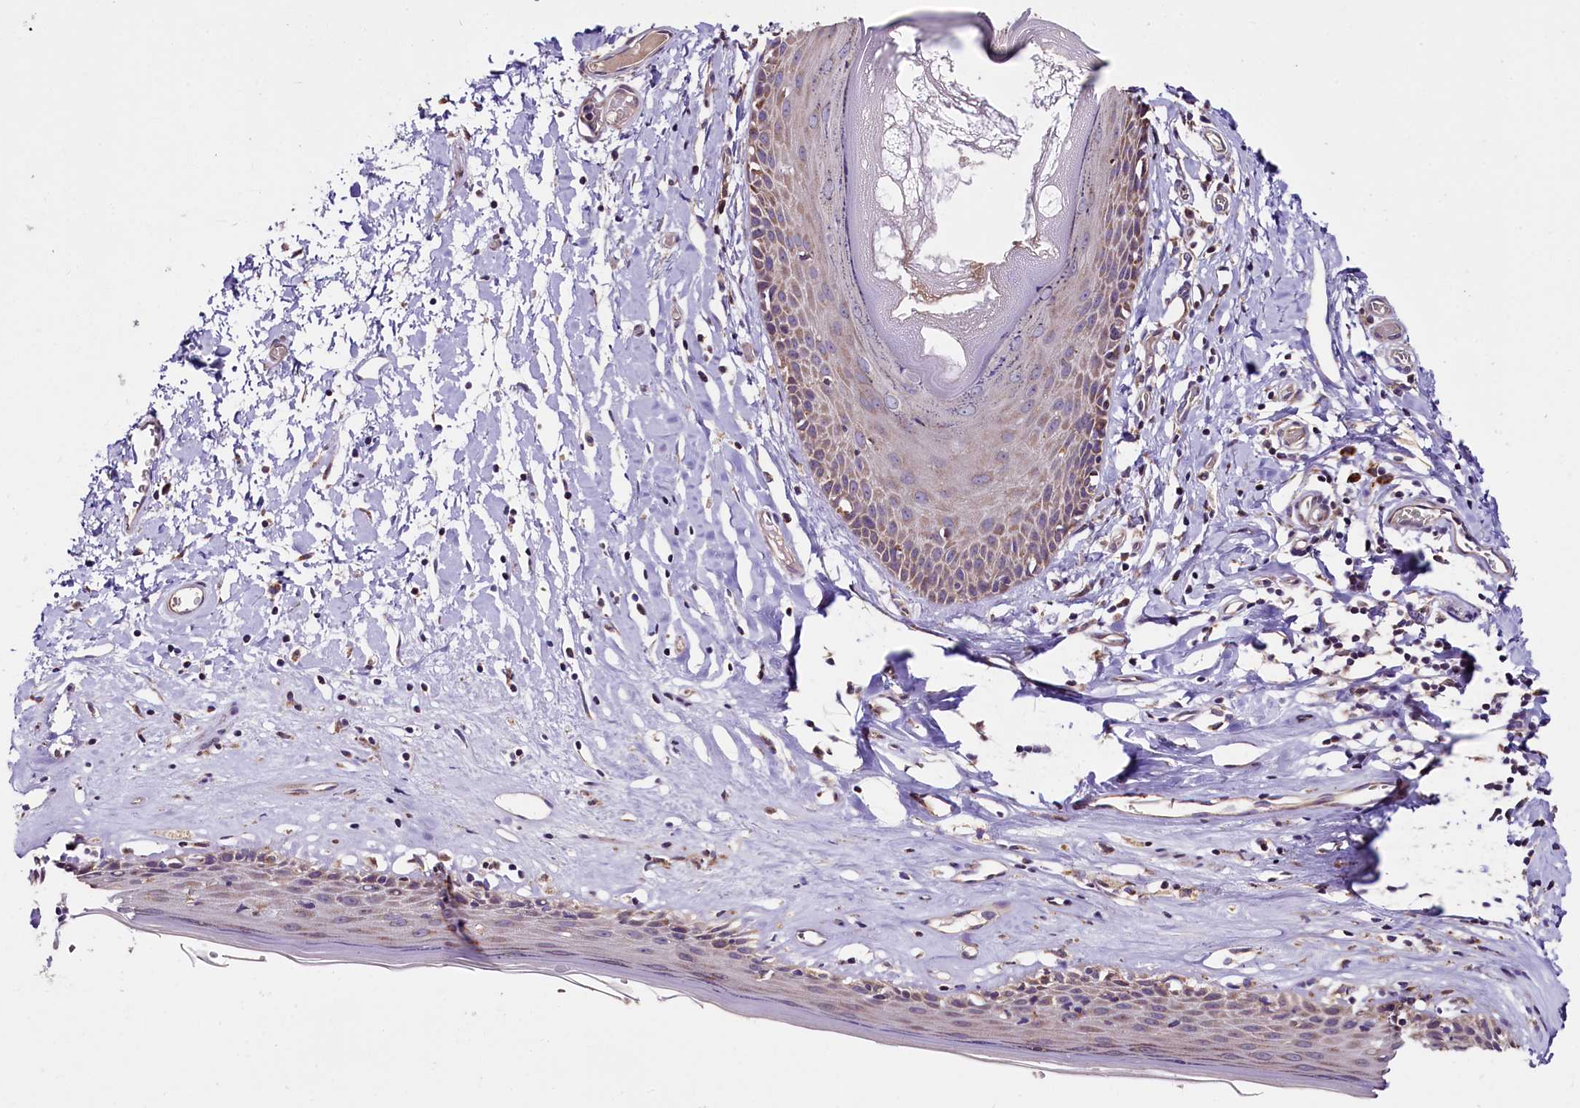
{"staining": {"intensity": "moderate", "quantity": ">75%", "location": "cytoplasmic/membranous"}, "tissue": "skin", "cell_type": "Epidermal cells", "image_type": "normal", "snomed": [{"axis": "morphology", "description": "Normal tissue, NOS"}, {"axis": "topography", "description": "Adipose tissue"}, {"axis": "topography", "description": "Vascular tissue"}, {"axis": "topography", "description": "Vulva"}, {"axis": "topography", "description": "Peripheral nerve tissue"}], "caption": "An image of human skin stained for a protein displays moderate cytoplasmic/membranous brown staining in epidermal cells. (Brightfield microscopy of DAB IHC at high magnification).", "gene": "ZSWIM1", "patient": {"sex": "female", "age": 86}}